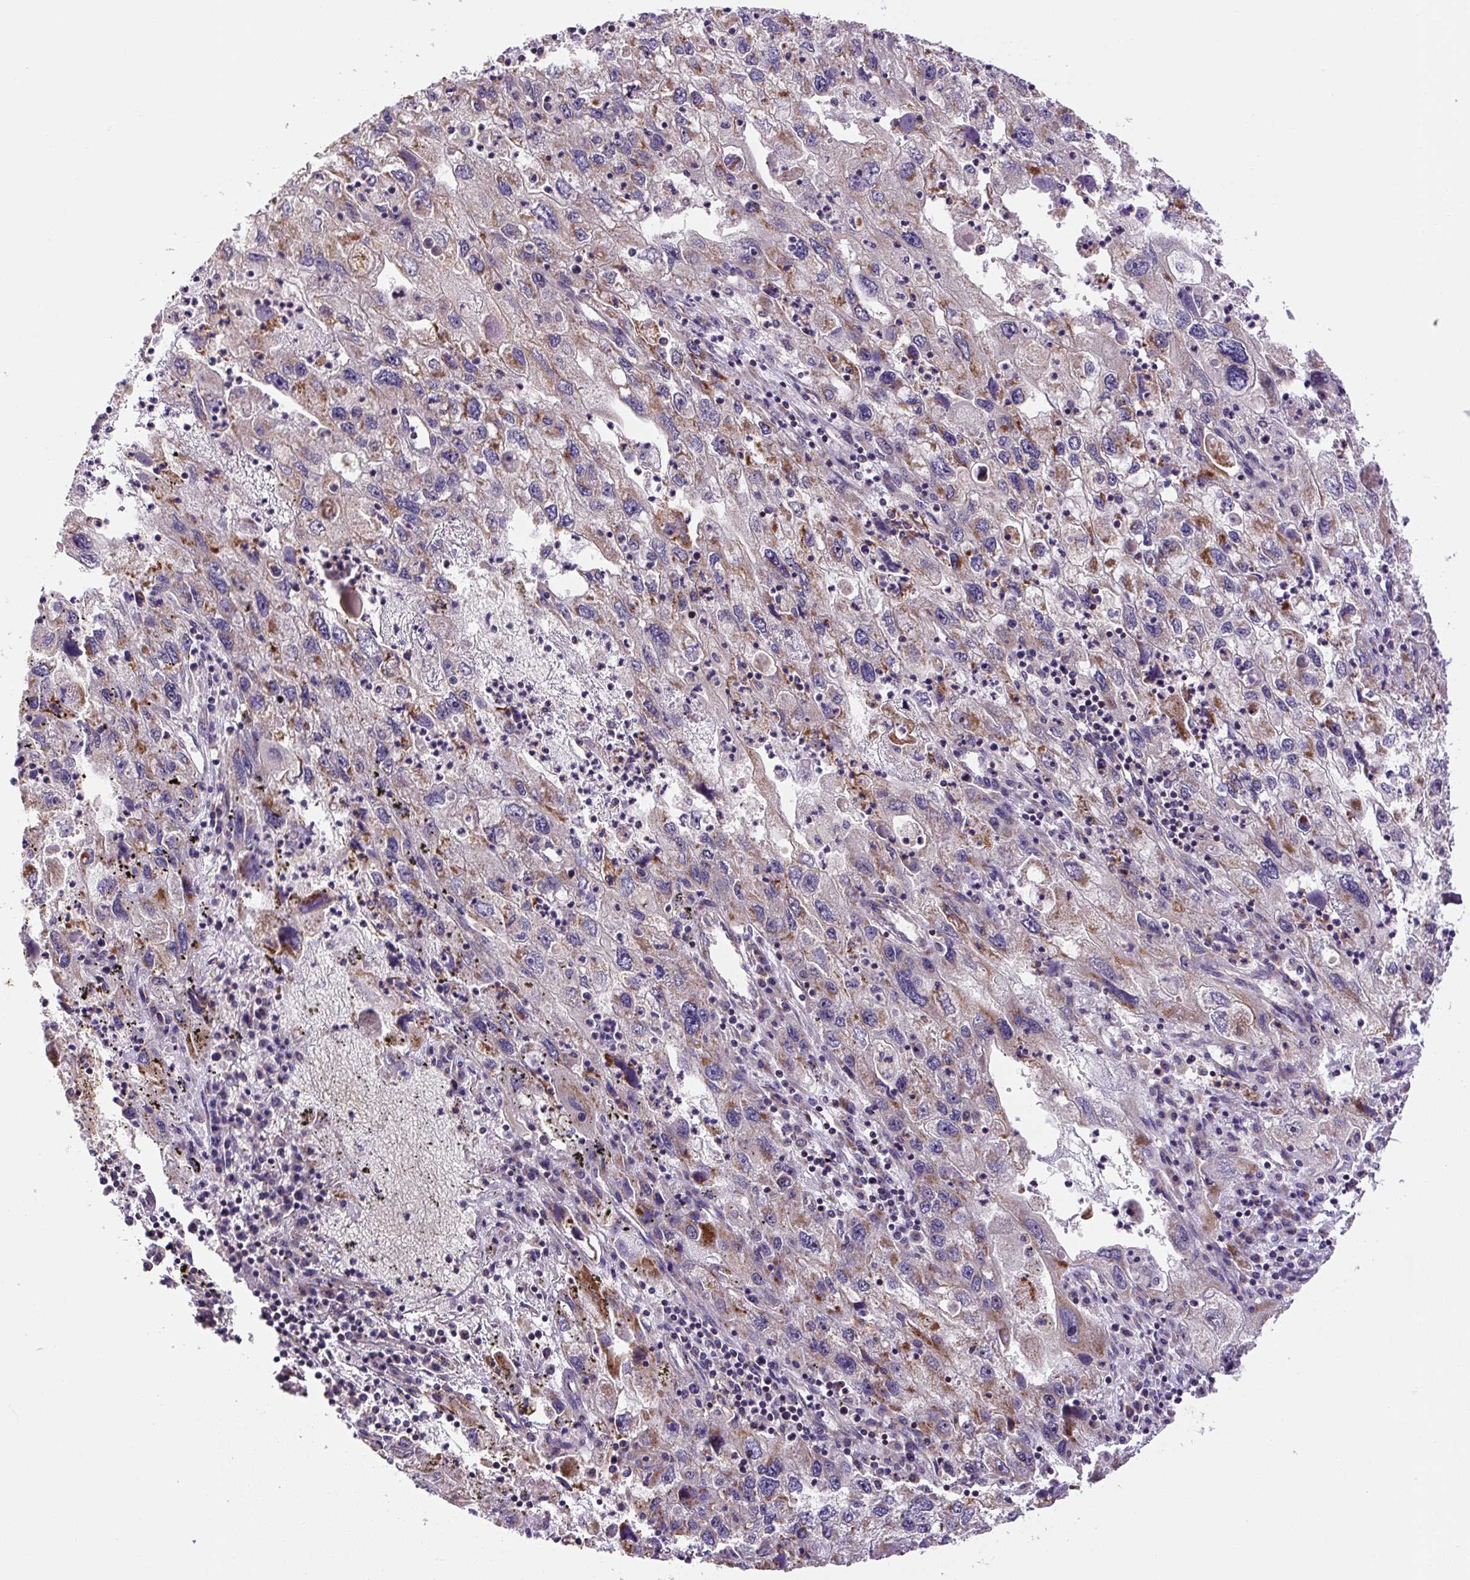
{"staining": {"intensity": "moderate", "quantity": "25%-75%", "location": "cytoplasmic/membranous"}, "tissue": "endometrial cancer", "cell_type": "Tumor cells", "image_type": "cancer", "snomed": [{"axis": "morphology", "description": "Adenocarcinoma, NOS"}, {"axis": "topography", "description": "Endometrium"}], "caption": "Protein staining of endometrial adenocarcinoma tissue reveals moderate cytoplasmic/membranous expression in about 25%-75% of tumor cells.", "gene": "MFSD9", "patient": {"sex": "female", "age": 49}}